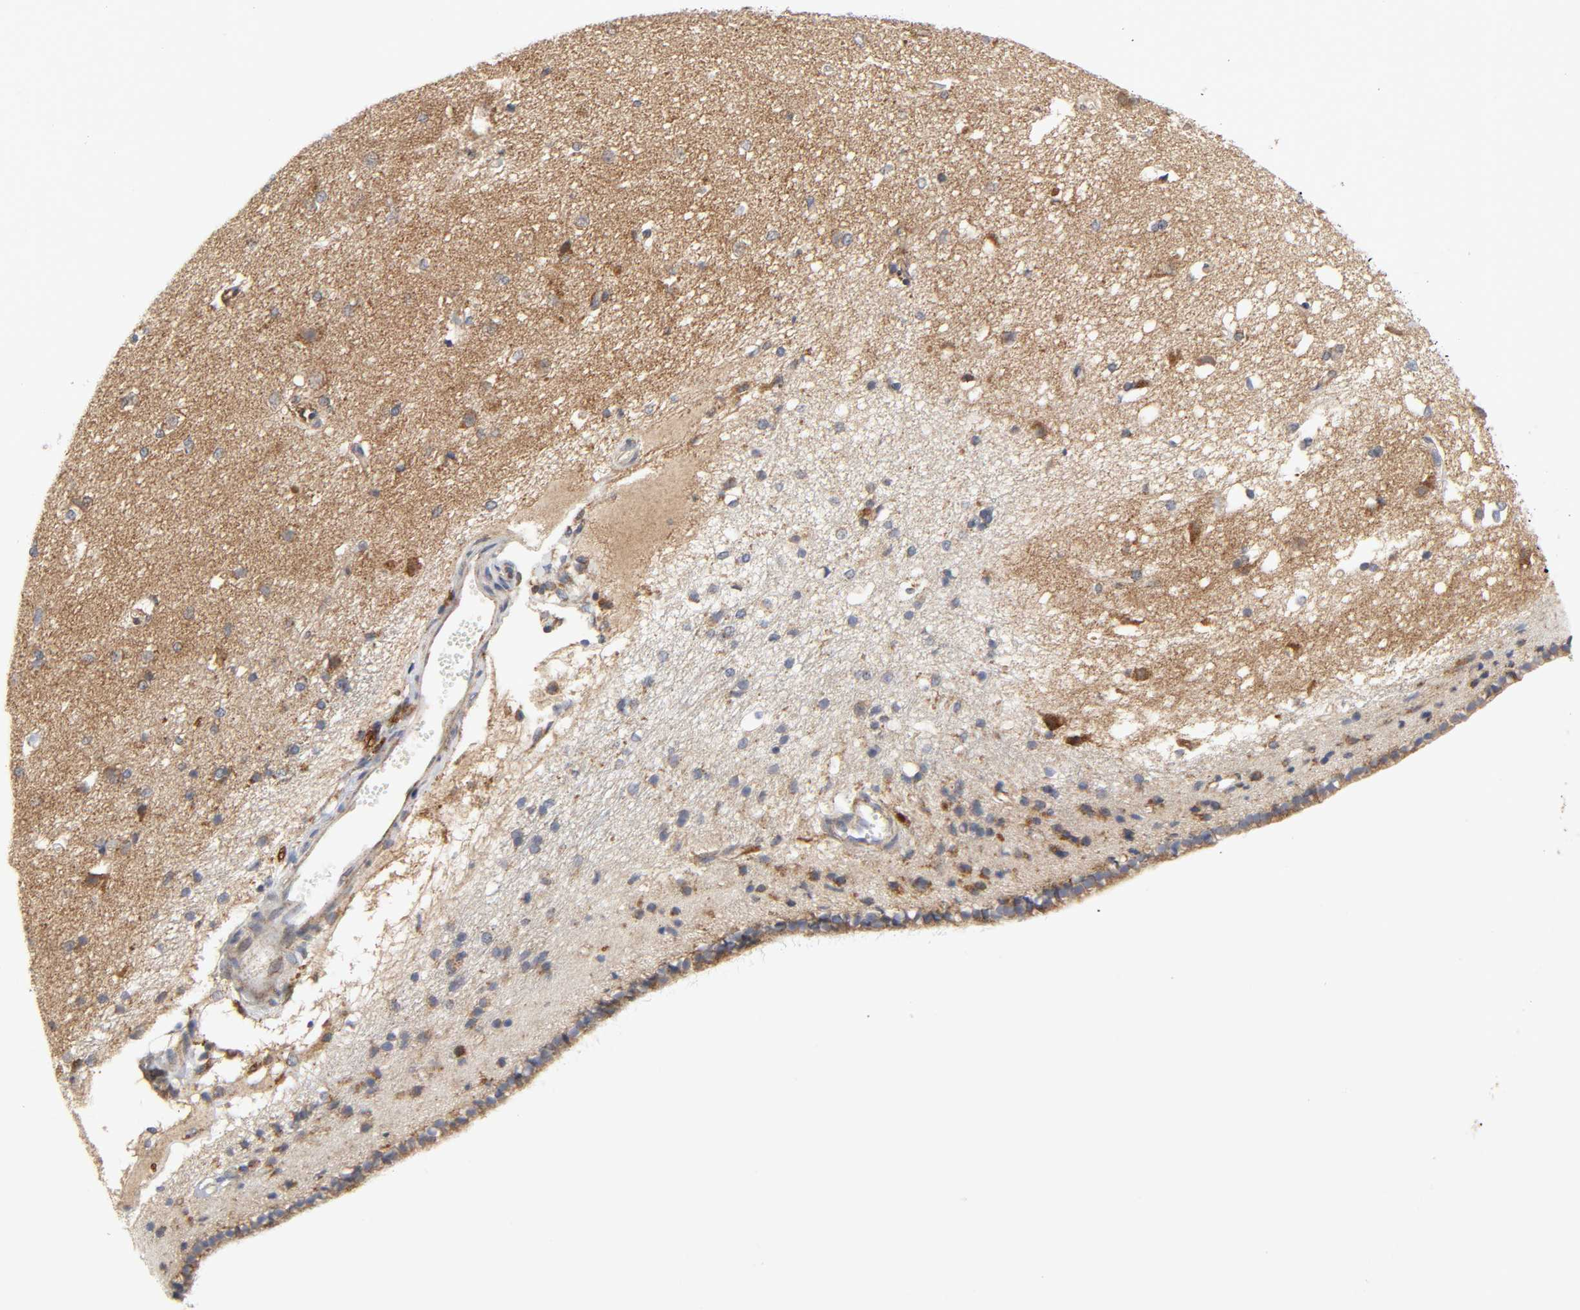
{"staining": {"intensity": "weak", "quantity": "25%-75%", "location": "cytoplasmic/membranous"}, "tissue": "caudate", "cell_type": "Glial cells", "image_type": "normal", "snomed": [{"axis": "morphology", "description": "Normal tissue, NOS"}, {"axis": "topography", "description": "Lateral ventricle wall"}], "caption": "An immunohistochemistry image of unremarkable tissue is shown. Protein staining in brown highlights weak cytoplasmic/membranous positivity in caudate within glial cells.", "gene": "BAX", "patient": {"sex": "female", "age": 19}}